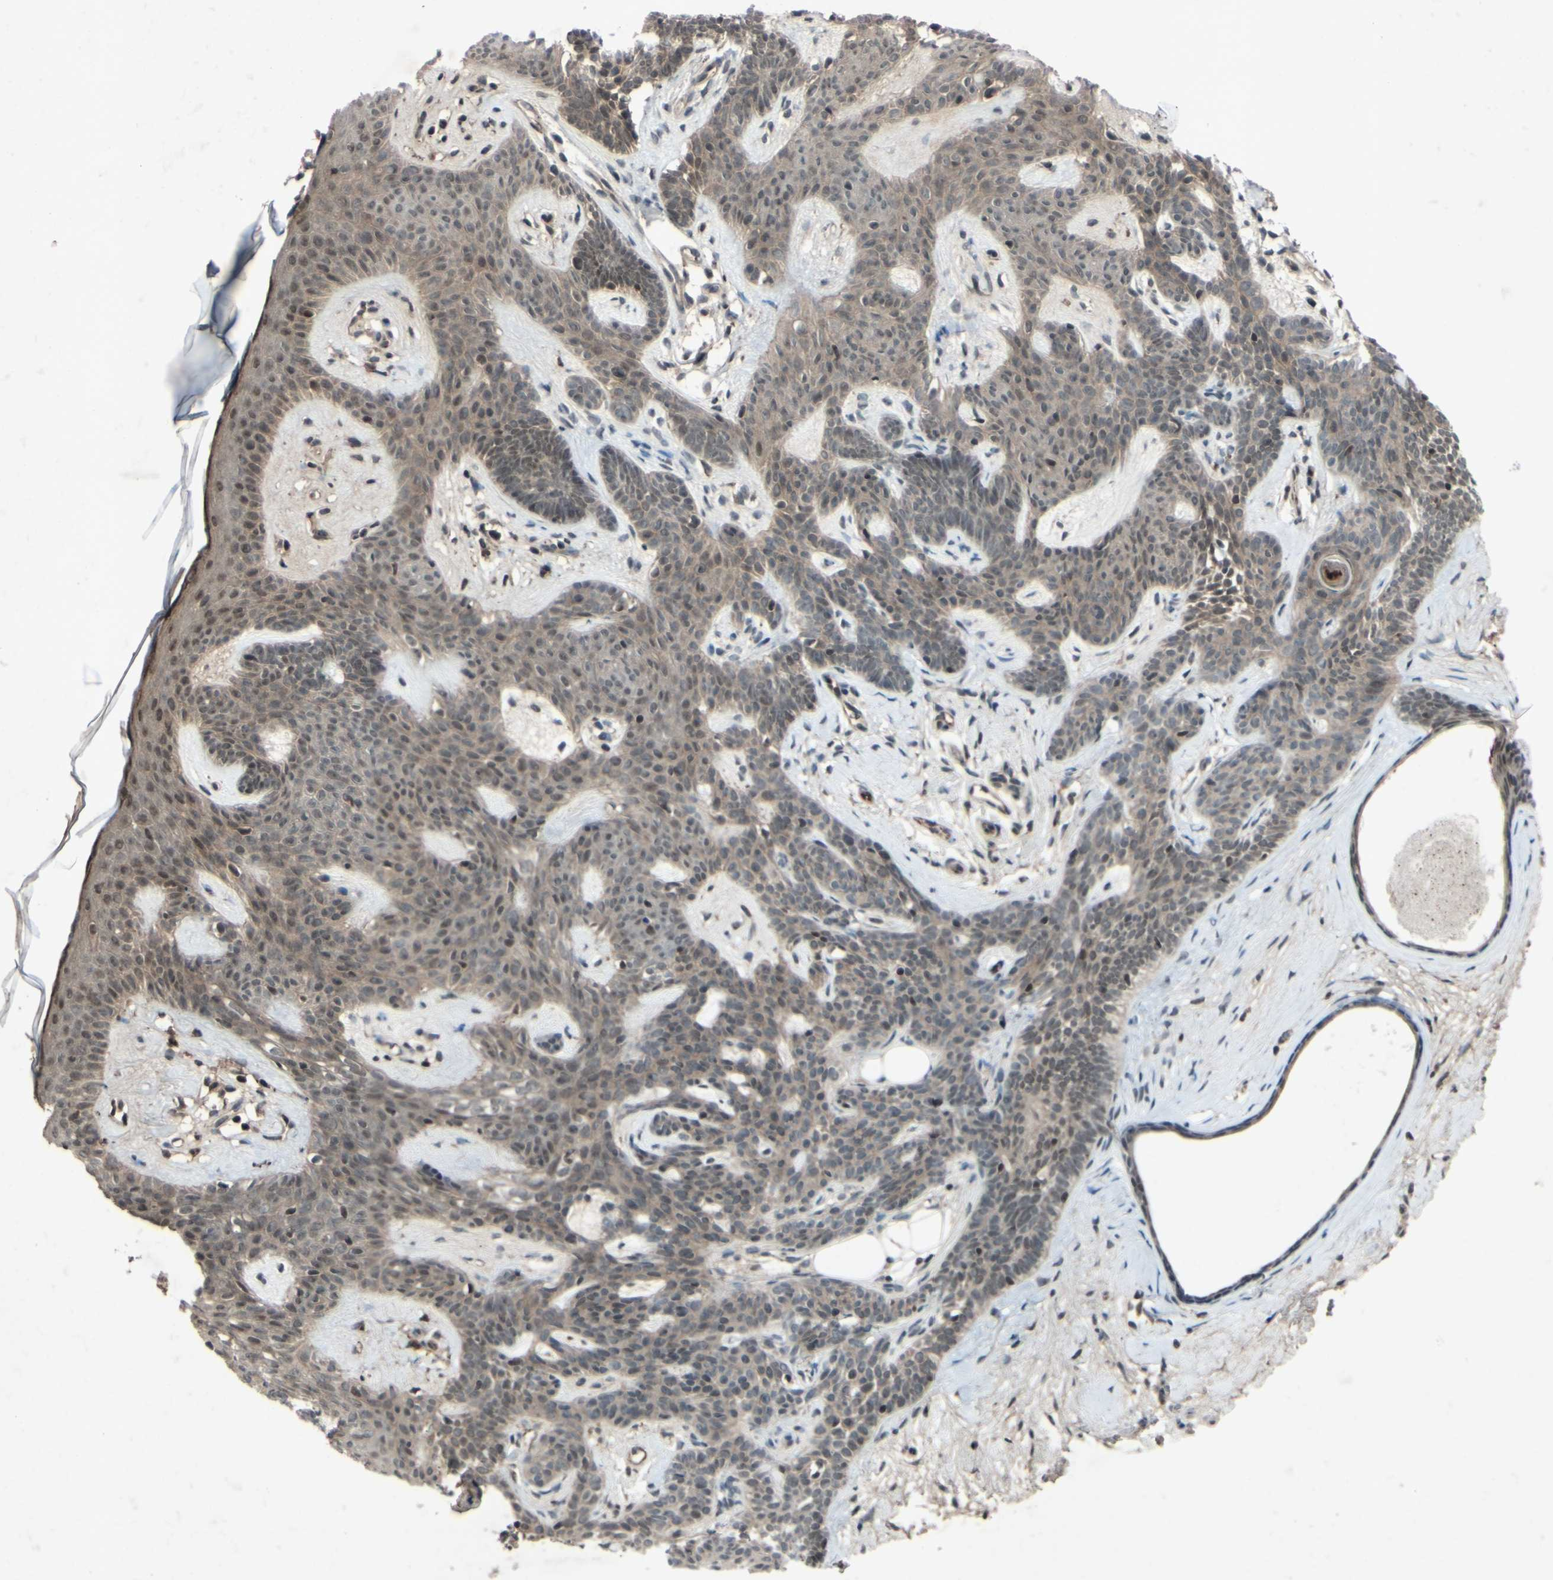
{"staining": {"intensity": "weak", "quantity": "25%-75%", "location": "nuclear"}, "tissue": "skin cancer", "cell_type": "Tumor cells", "image_type": "cancer", "snomed": [{"axis": "morphology", "description": "Developmental malformation"}, {"axis": "morphology", "description": "Basal cell carcinoma"}, {"axis": "topography", "description": "Skin"}], "caption": "Skin cancer stained with a protein marker demonstrates weak staining in tumor cells.", "gene": "SNW1", "patient": {"sex": "female", "age": 62}}